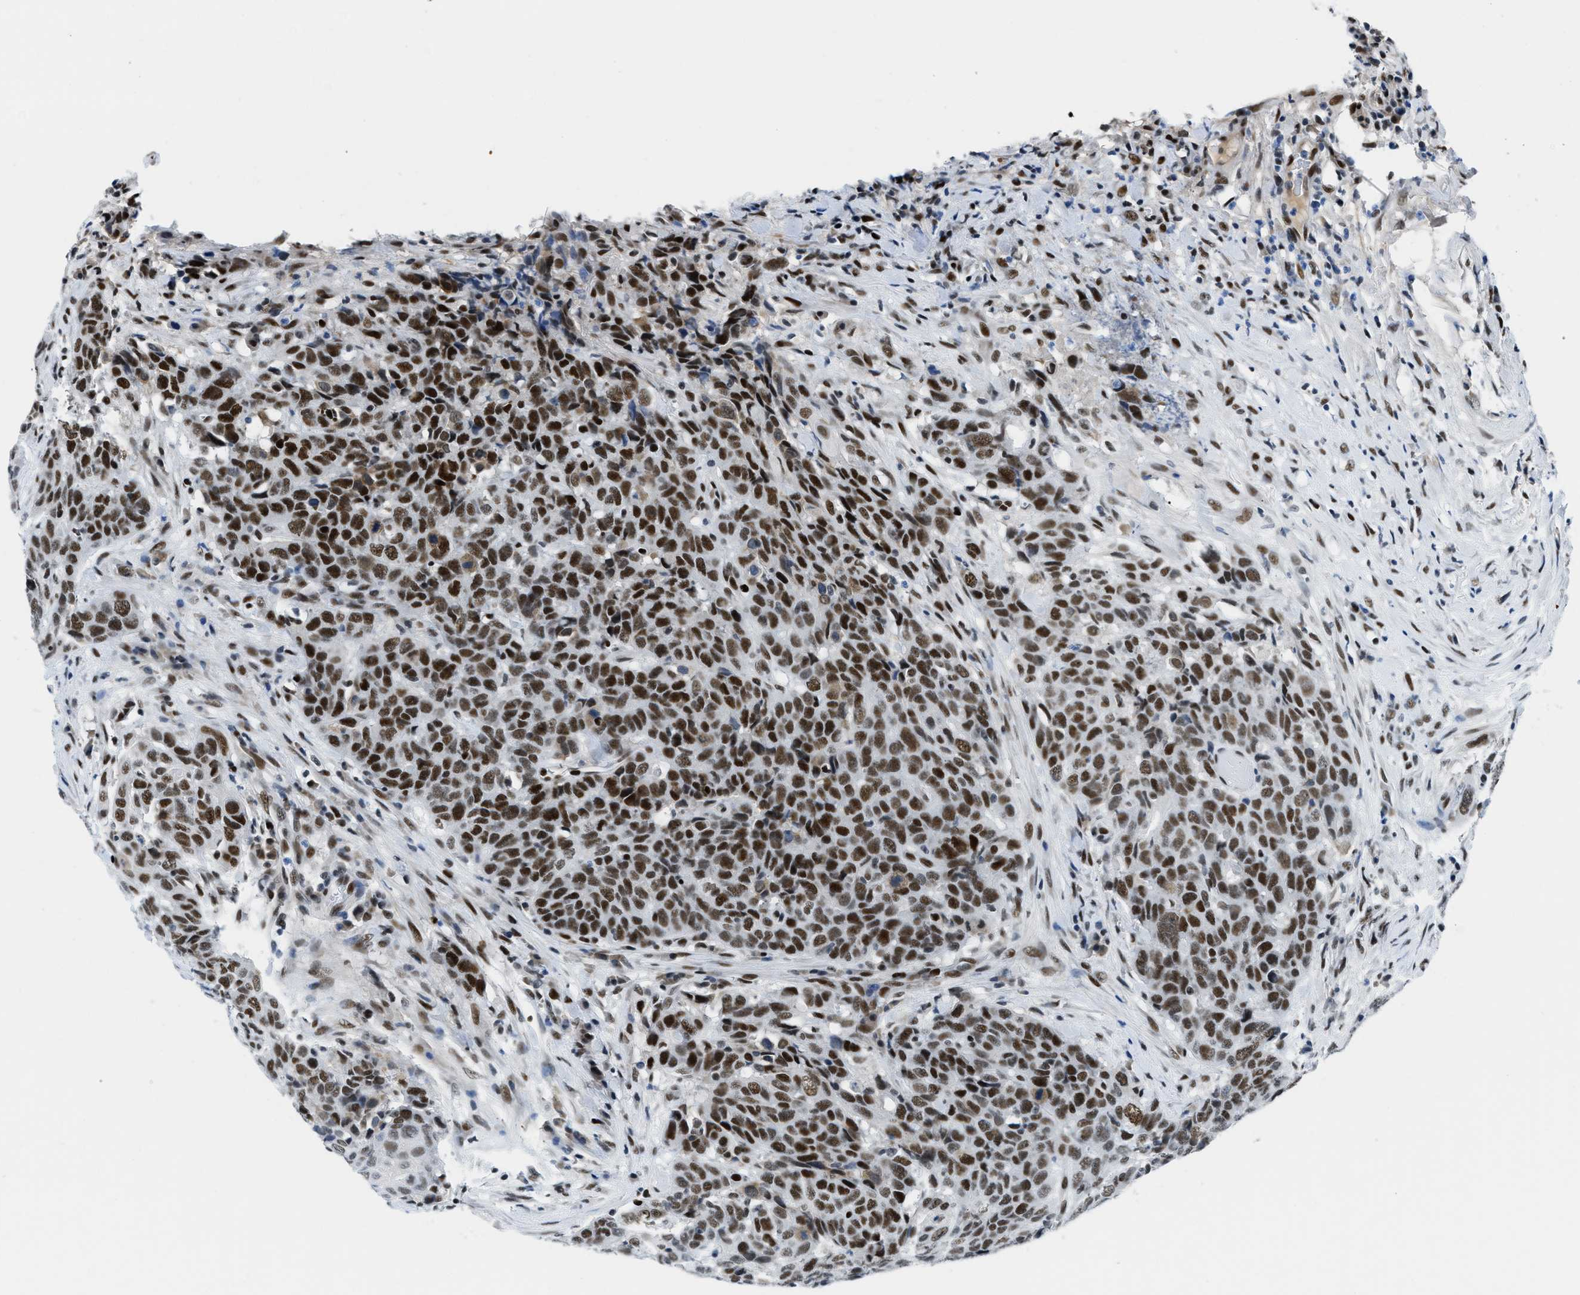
{"staining": {"intensity": "strong", "quantity": ">75%", "location": "nuclear"}, "tissue": "head and neck cancer", "cell_type": "Tumor cells", "image_type": "cancer", "snomed": [{"axis": "morphology", "description": "Squamous cell carcinoma, NOS"}, {"axis": "topography", "description": "Head-Neck"}], "caption": "The immunohistochemical stain shows strong nuclear expression in tumor cells of head and neck cancer (squamous cell carcinoma) tissue.", "gene": "SMARCAD1", "patient": {"sex": "male", "age": 66}}